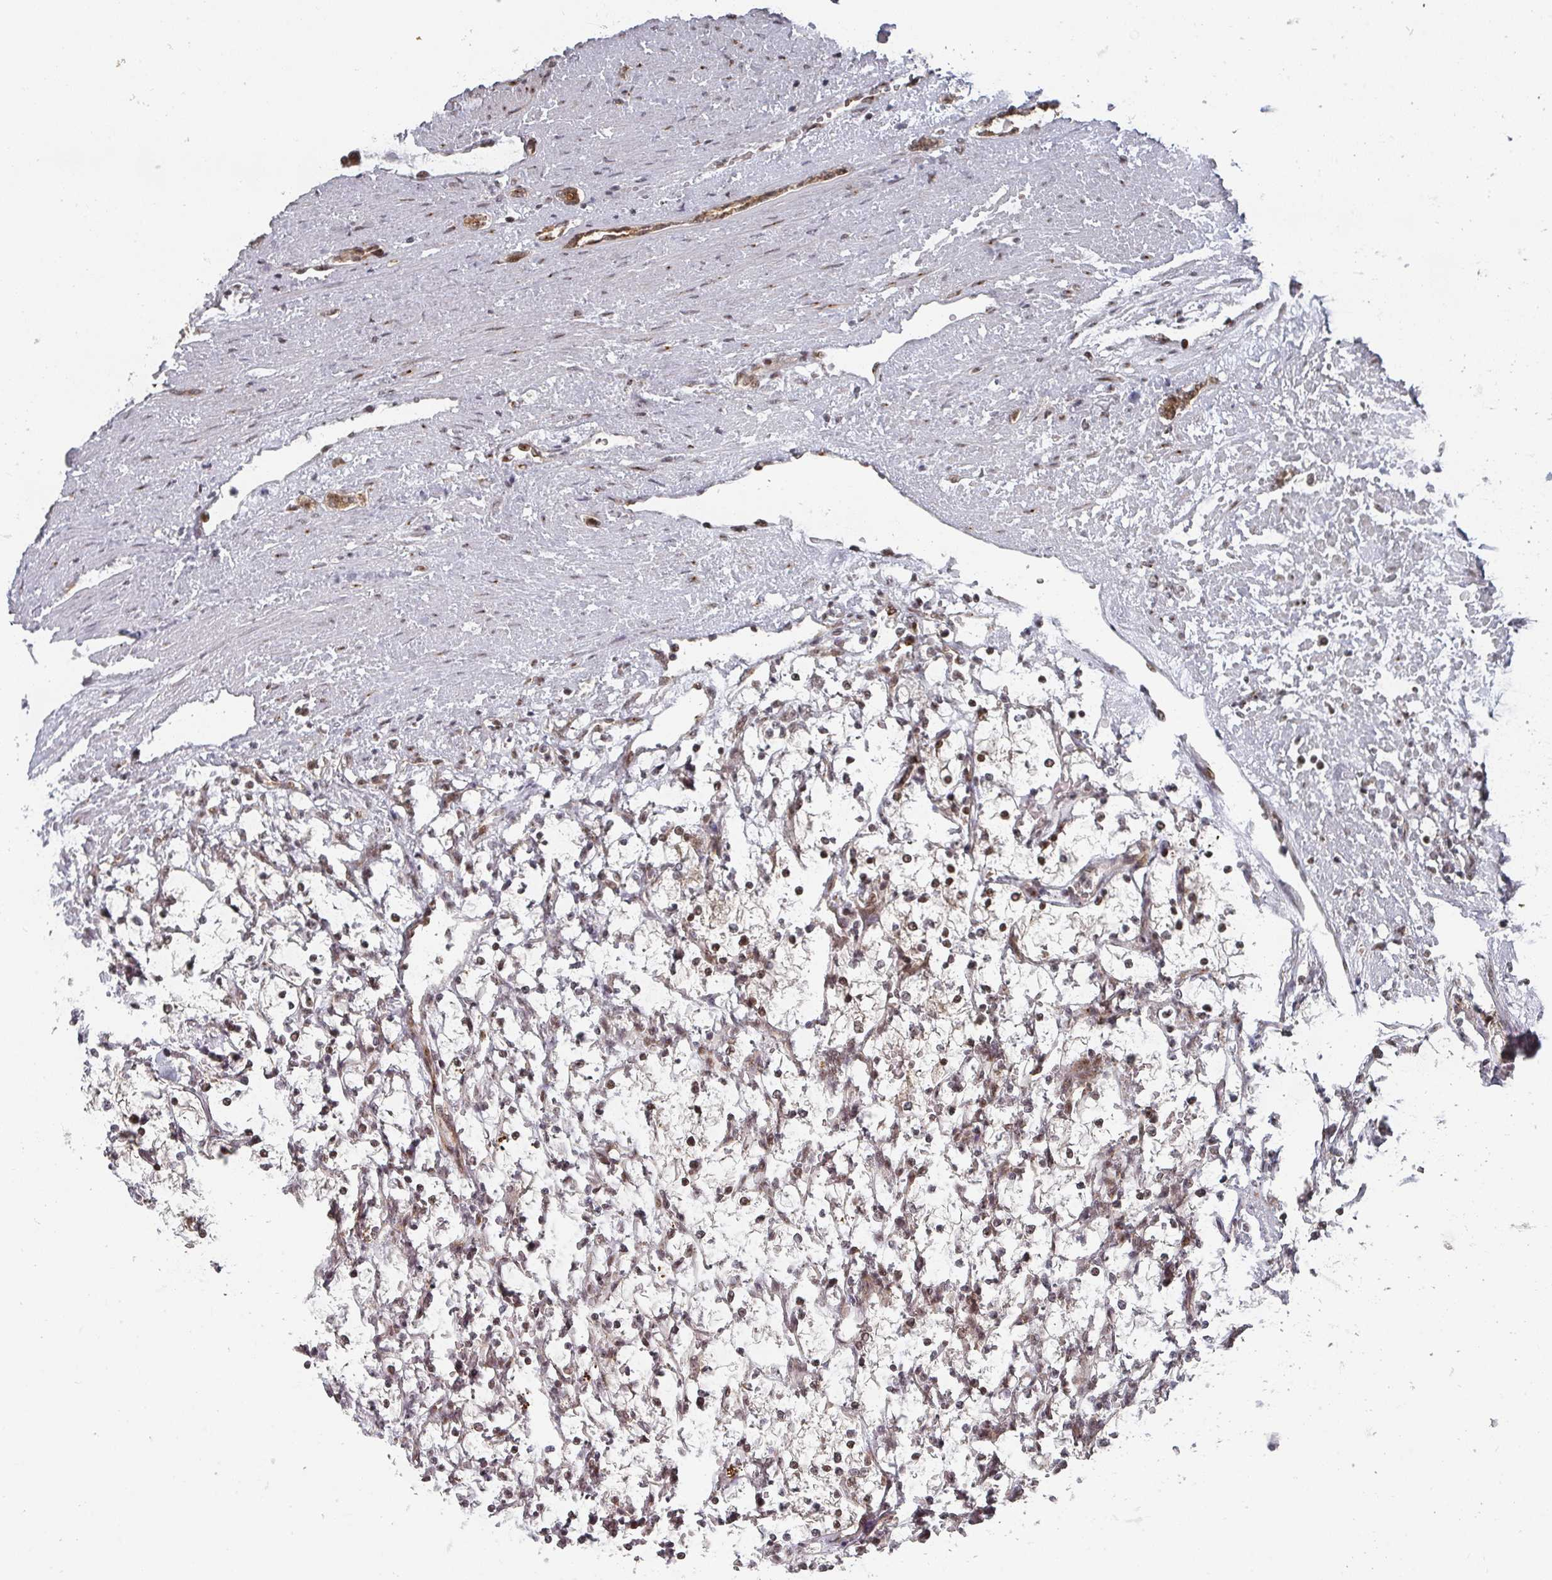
{"staining": {"intensity": "weak", "quantity": ">75%", "location": "nuclear"}, "tissue": "renal cancer", "cell_type": "Tumor cells", "image_type": "cancer", "snomed": [{"axis": "morphology", "description": "Adenocarcinoma, NOS"}, {"axis": "topography", "description": "Kidney"}], "caption": "Protein expression analysis of human renal cancer reveals weak nuclear positivity in about >75% of tumor cells. The staining was performed using DAB, with brown indicating positive protein expression. Nuclei are stained blue with hematoxylin.", "gene": "KIF1C", "patient": {"sex": "female", "age": 69}}